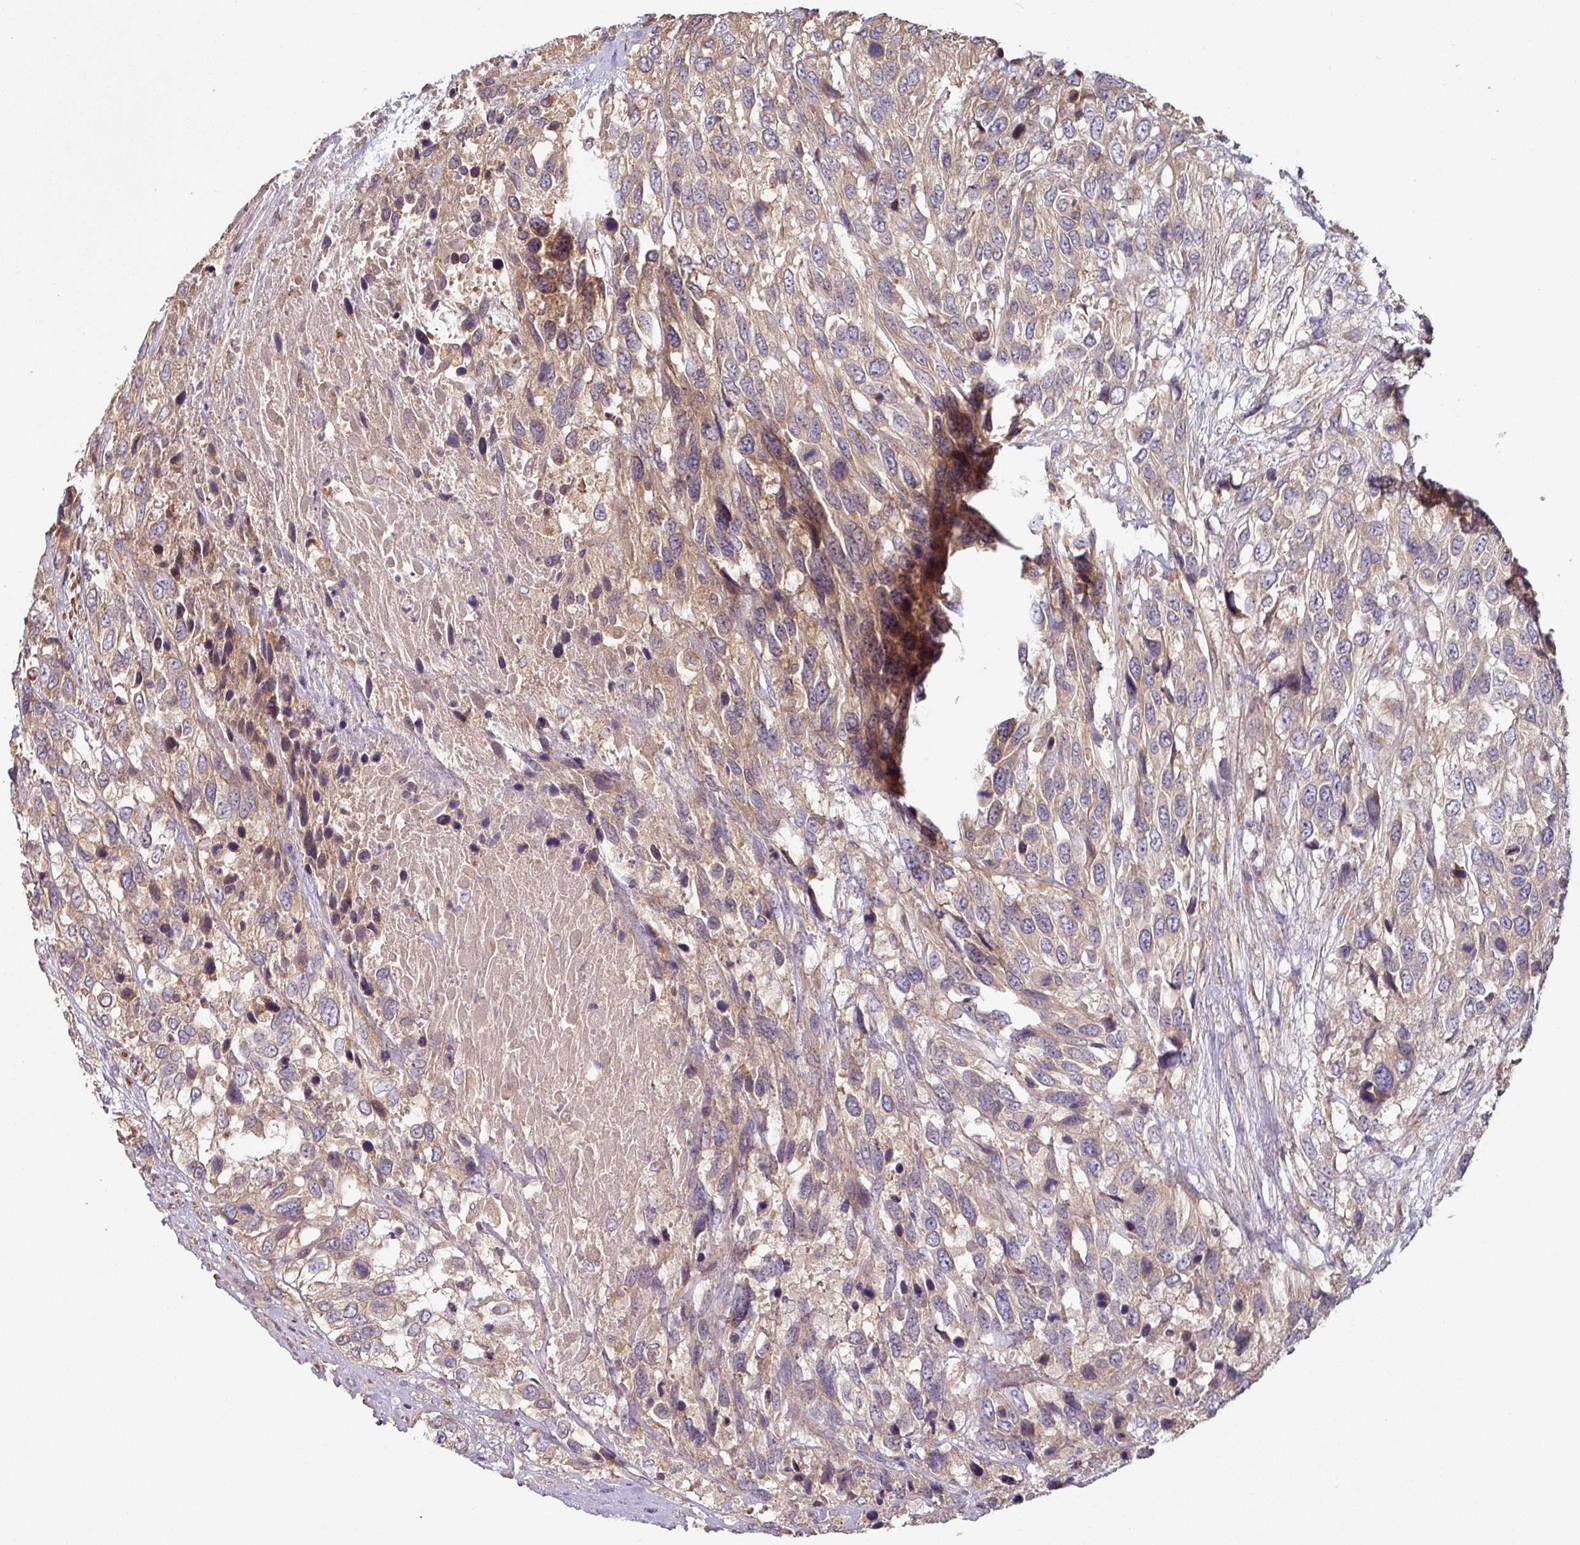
{"staining": {"intensity": "weak", "quantity": ">75%", "location": "cytoplasmic/membranous"}, "tissue": "urothelial cancer", "cell_type": "Tumor cells", "image_type": "cancer", "snomed": [{"axis": "morphology", "description": "Urothelial carcinoma, High grade"}, {"axis": "topography", "description": "Urinary bladder"}], "caption": "There is low levels of weak cytoplasmic/membranous staining in tumor cells of high-grade urothelial carcinoma, as demonstrated by immunohistochemical staining (brown color).", "gene": "SIK1", "patient": {"sex": "female", "age": 70}}